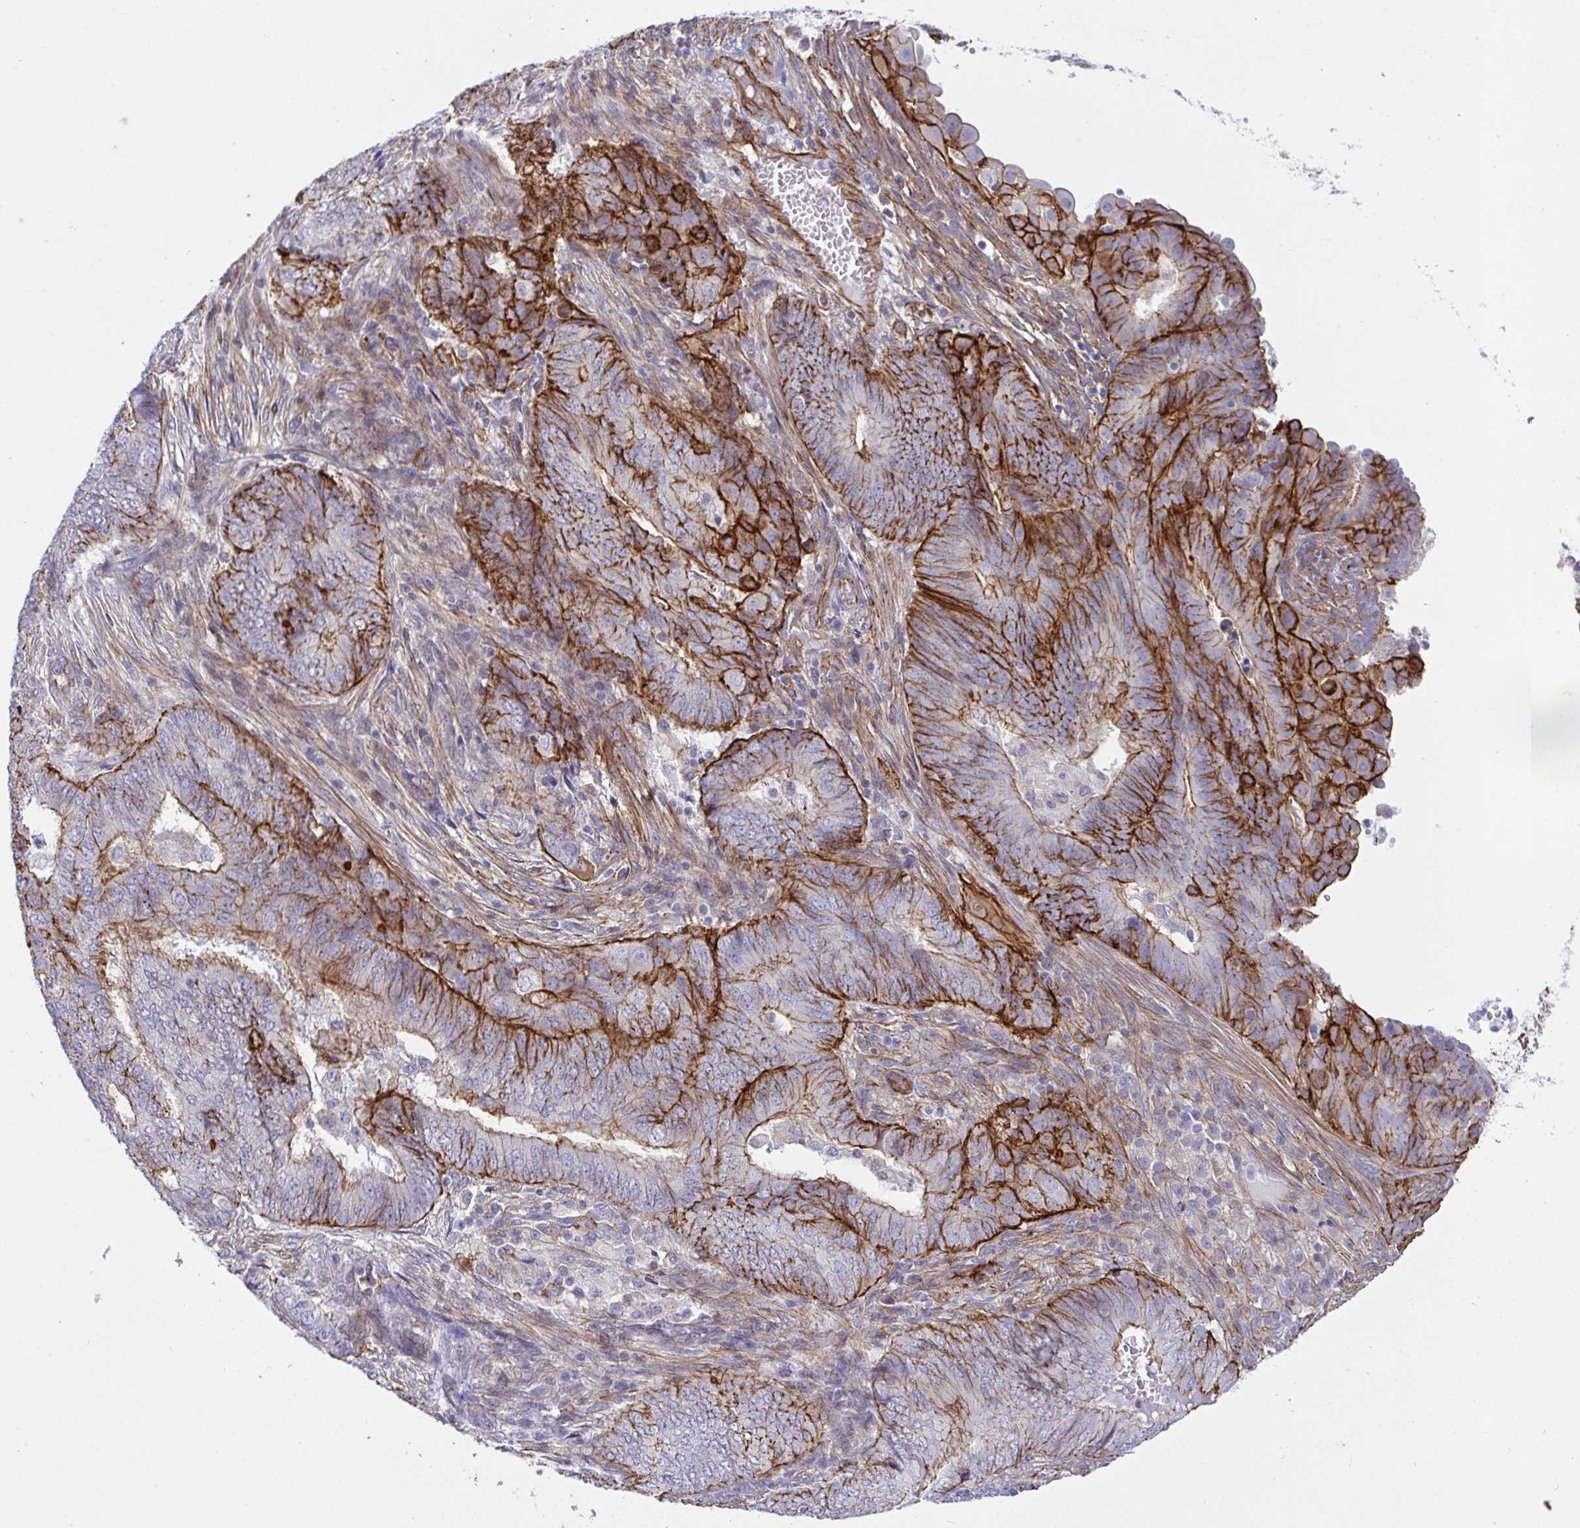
{"staining": {"intensity": "strong", "quantity": "25%-75%", "location": "cytoplasmic/membranous"}, "tissue": "endometrial cancer", "cell_type": "Tumor cells", "image_type": "cancer", "snomed": [{"axis": "morphology", "description": "Adenocarcinoma, NOS"}, {"axis": "topography", "description": "Endometrium"}], "caption": "A photomicrograph of endometrial cancer stained for a protein reveals strong cytoplasmic/membranous brown staining in tumor cells.", "gene": "LIMA1", "patient": {"sex": "female", "age": 62}}